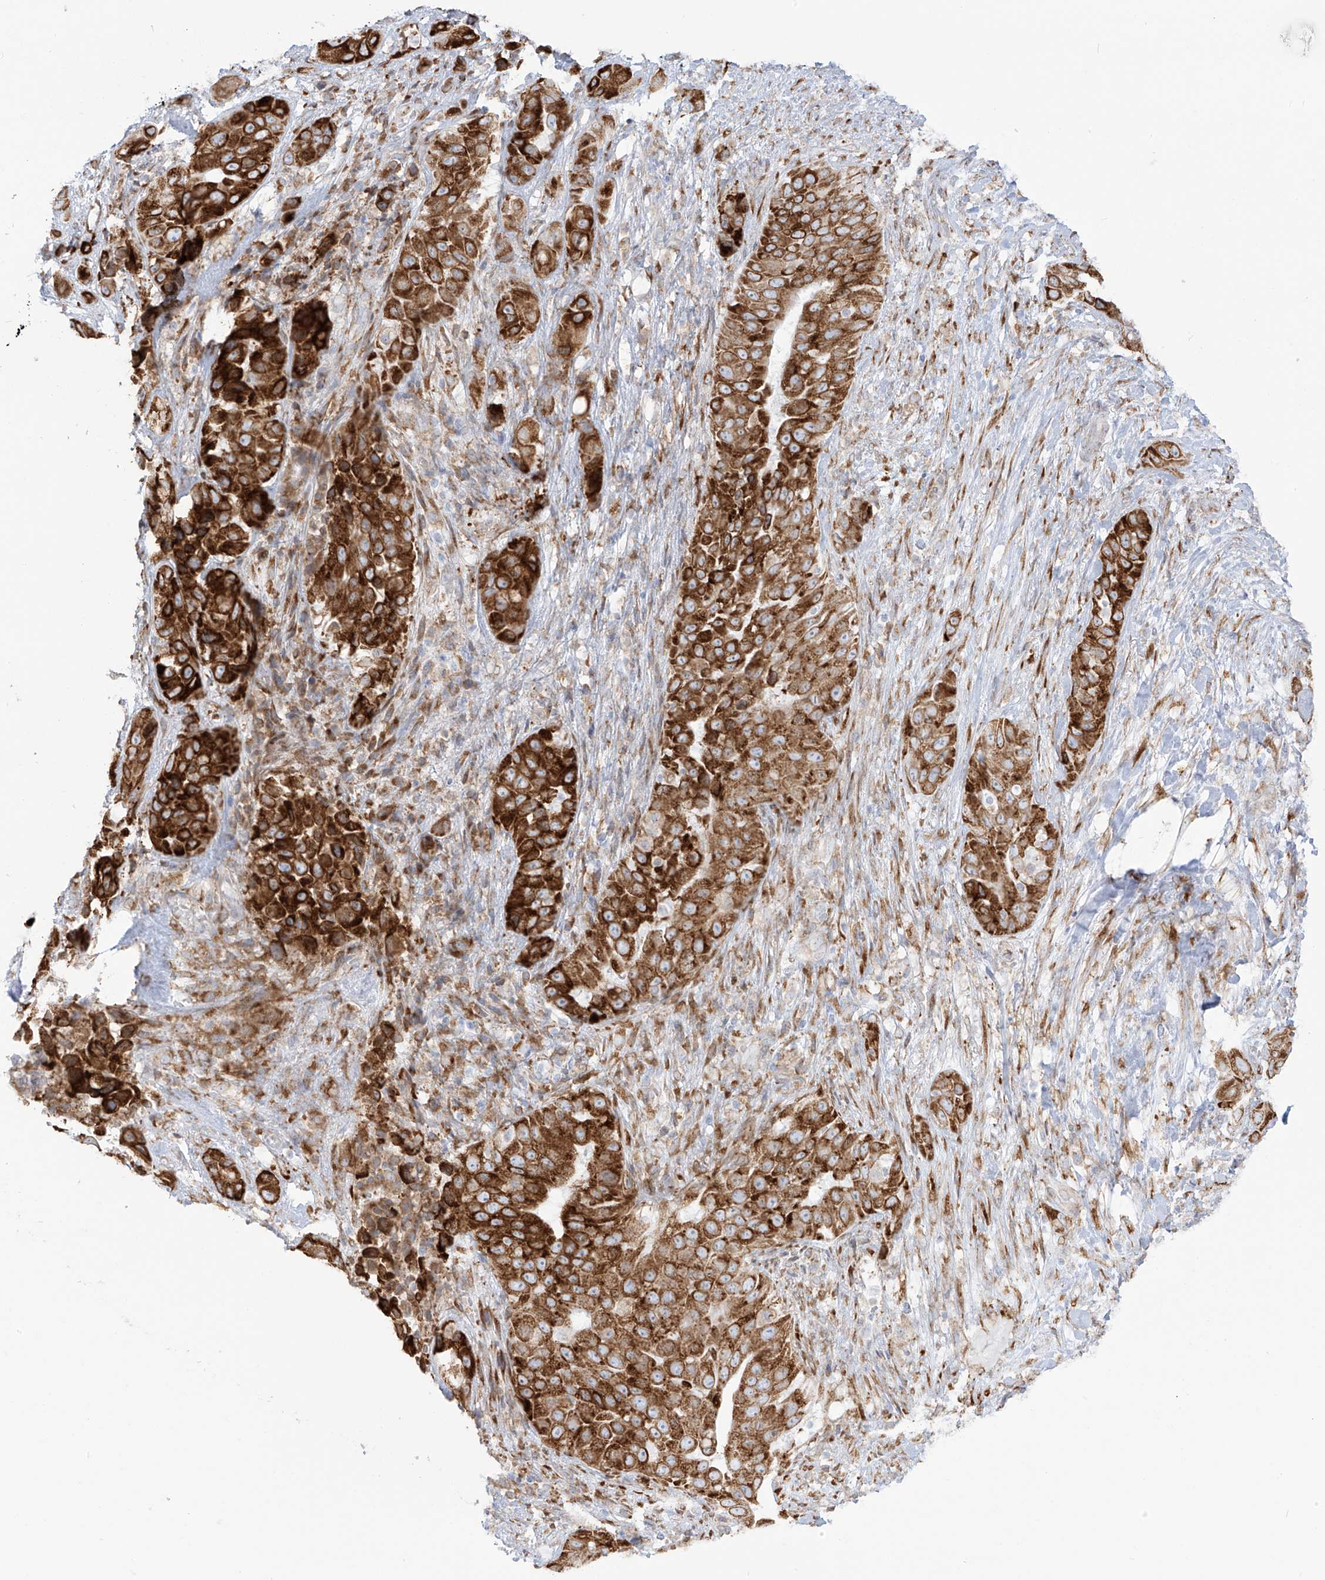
{"staining": {"intensity": "strong", "quantity": ">75%", "location": "cytoplasmic/membranous"}, "tissue": "liver cancer", "cell_type": "Tumor cells", "image_type": "cancer", "snomed": [{"axis": "morphology", "description": "Cholangiocarcinoma"}, {"axis": "topography", "description": "Liver"}], "caption": "Immunohistochemistry (IHC) of cholangiocarcinoma (liver) displays high levels of strong cytoplasmic/membranous staining in approximately >75% of tumor cells. The staining was performed using DAB to visualize the protein expression in brown, while the nuclei were stained in blue with hematoxylin (Magnification: 20x).", "gene": "LRRC59", "patient": {"sex": "female", "age": 52}}